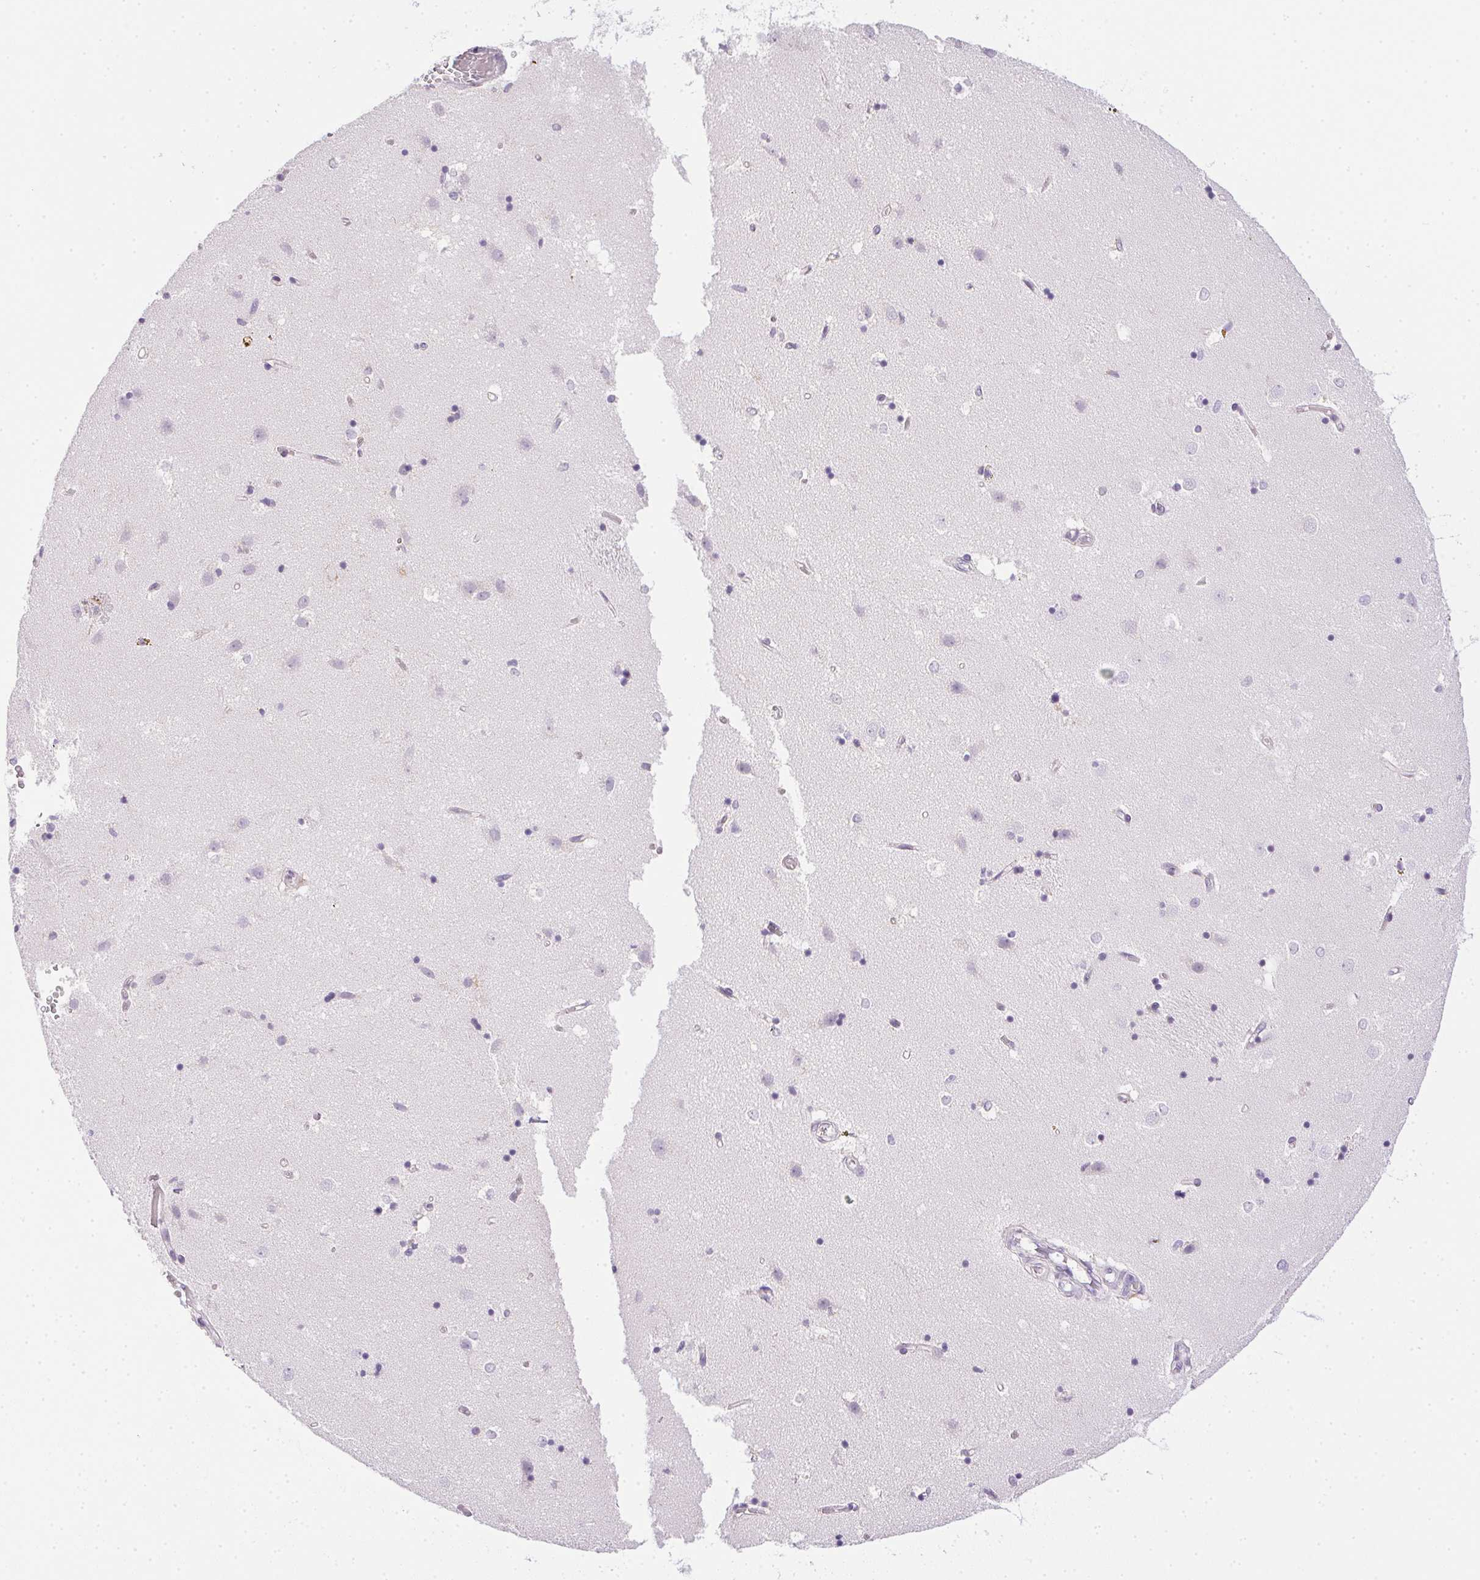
{"staining": {"intensity": "negative", "quantity": "none", "location": "none"}, "tissue": "caudate", "cell_type": "Glial cells", "image_type": "normal", "snomed": [{"axis": "morphology", "description": "Normal tissue, NOS"}, {"axis": "topography", "description": "Lateral ventricle wall"}], "caption": "The immunohistochemistry micrograph has no significant positivity in glial cells of caudate.", "gene": "PRL", "patient": {"sex": "male", "age": 54}}